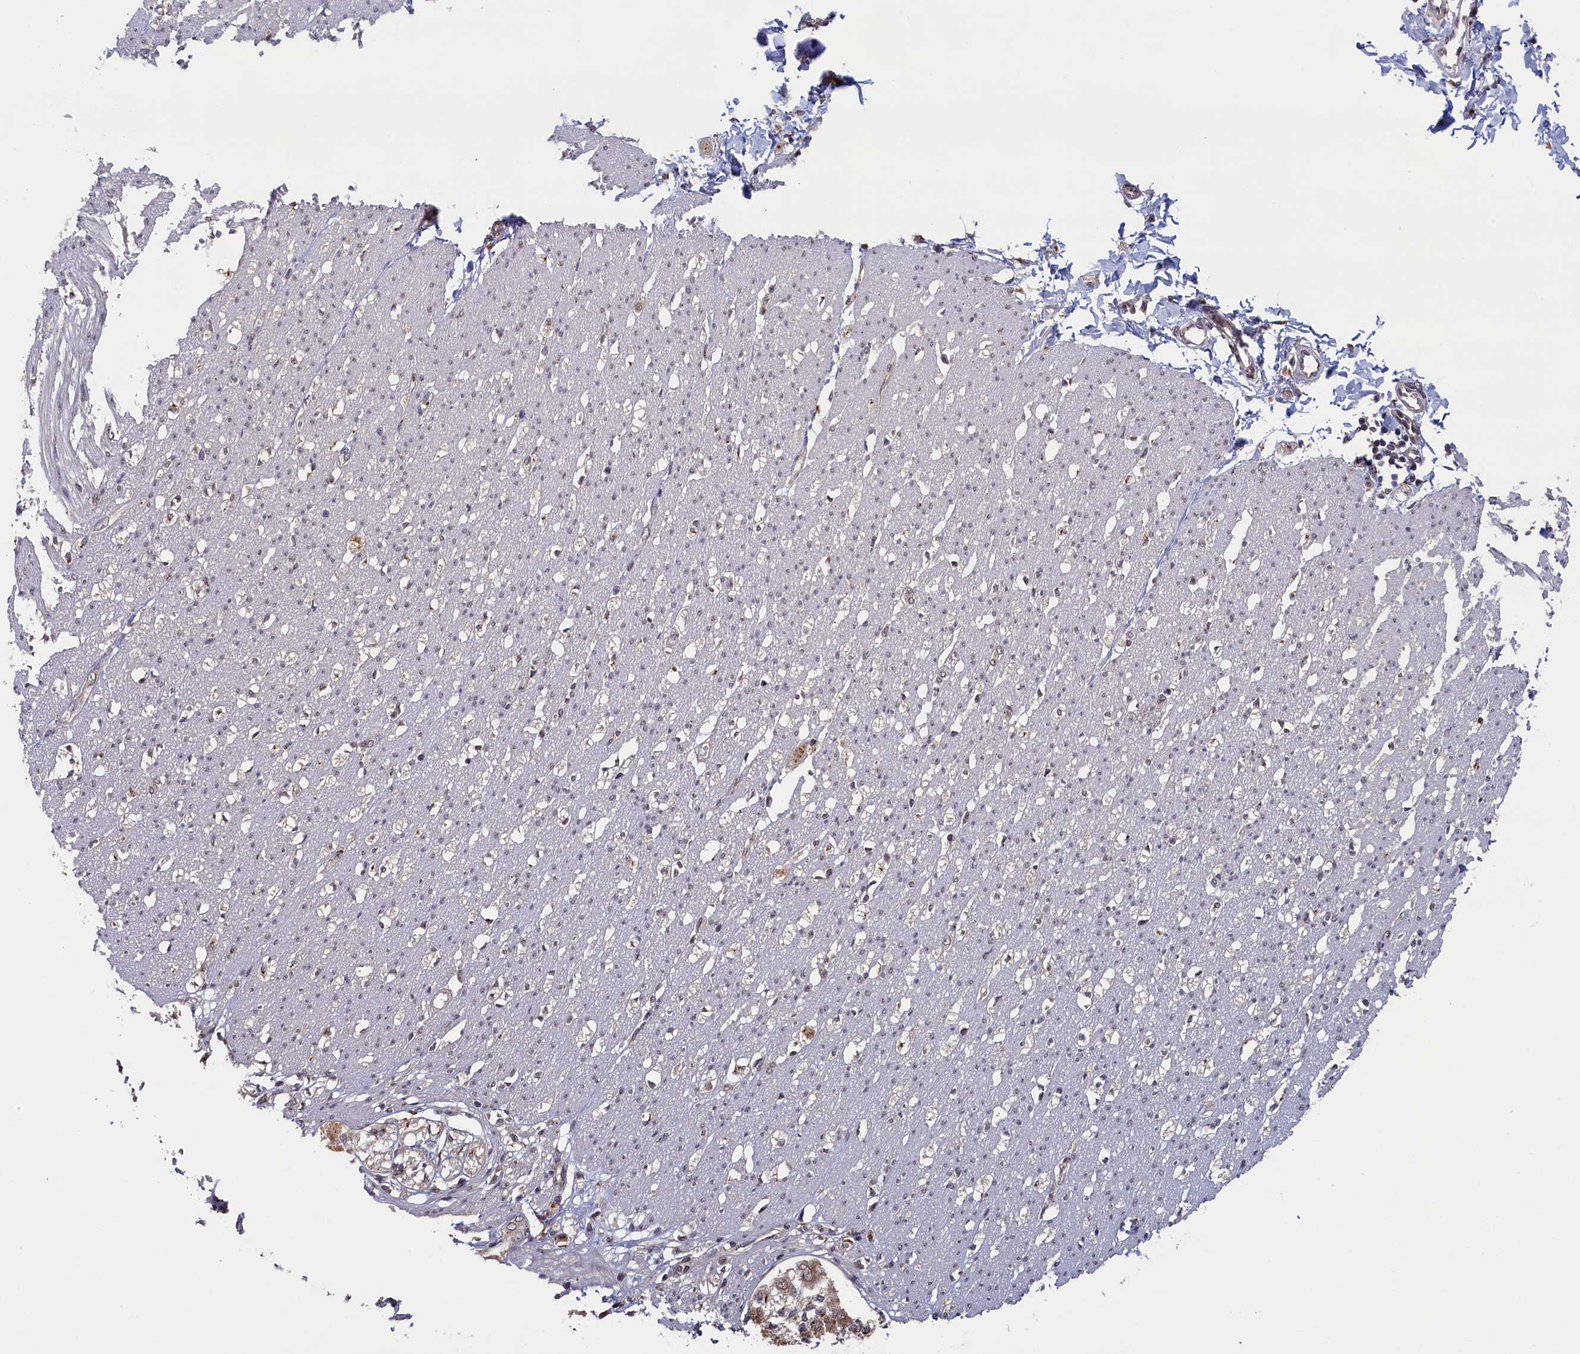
{"staining": {"intensity": "moderate", "quantity": "25%-75%", "location": "nuclear"}, "tissue": "smooth muscle", "cell_type": "Smooth muscle cells", "image_type": "normal", "snomed": [{"axis": "morphology", "description": "Normal tissue, NOS"}, {"axis": "morphology", "description": "Adenocarcinoma, NOS"}, {"axis": "topography", "description": "Colon"}, {"axis": "topography", "description": "Peripheral nerve tissue"}], "caption": "This photomicrograph exhibits immunohistochemistry (IHC) staining of normal smooth muscle, with medium moderate nuclear positivity in about 25%-75% of smooth muscle cells.", "gene": "PIGQ", "patient": {"sex": "male", "age": 14}}